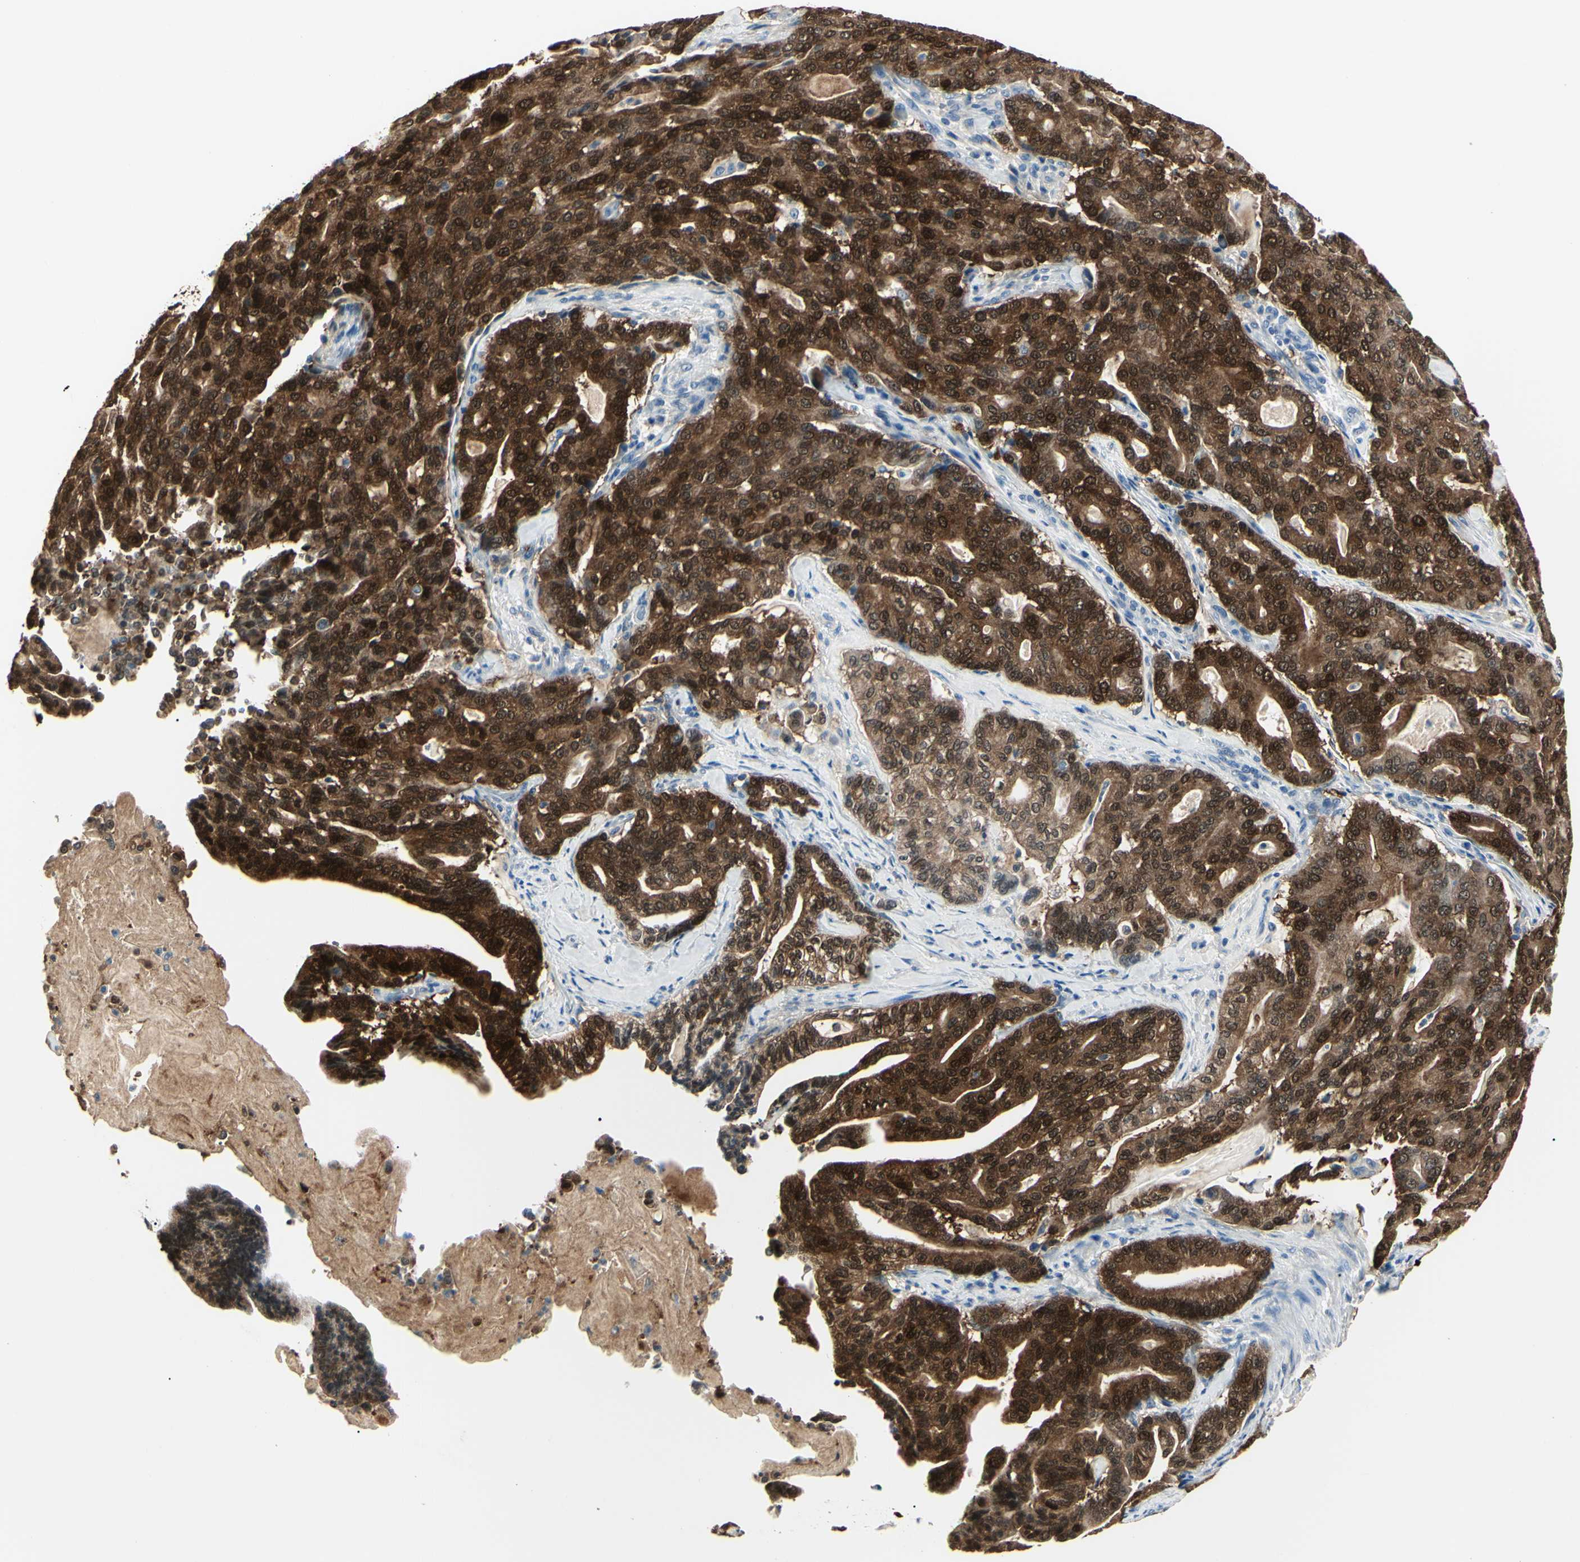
{"staining": {"intensity": "strong", "quantity": ">75%", "location": "cytoplasmic/membranous,nuclear"}, "tissue": "pancreatic cancer", "cell_type": "Tumor cells", "image_type": "cancer", "snomed": [{"axis": "morphology", "description": "Adenocarcinoma, NOS"}, {"axis": "topography", "description": "Pancreas"}], "caption": "Adenocarcinoma (pancreatic) stained with DAB (3,3'-diaminobenzidine) IHC demonstrates high levels of strong cytoplasmic/membranous and nuclear staining in about >75% of tumor cells.", "gene": "AKR1C3", "patient": {"sex": "male", "age": 63}}